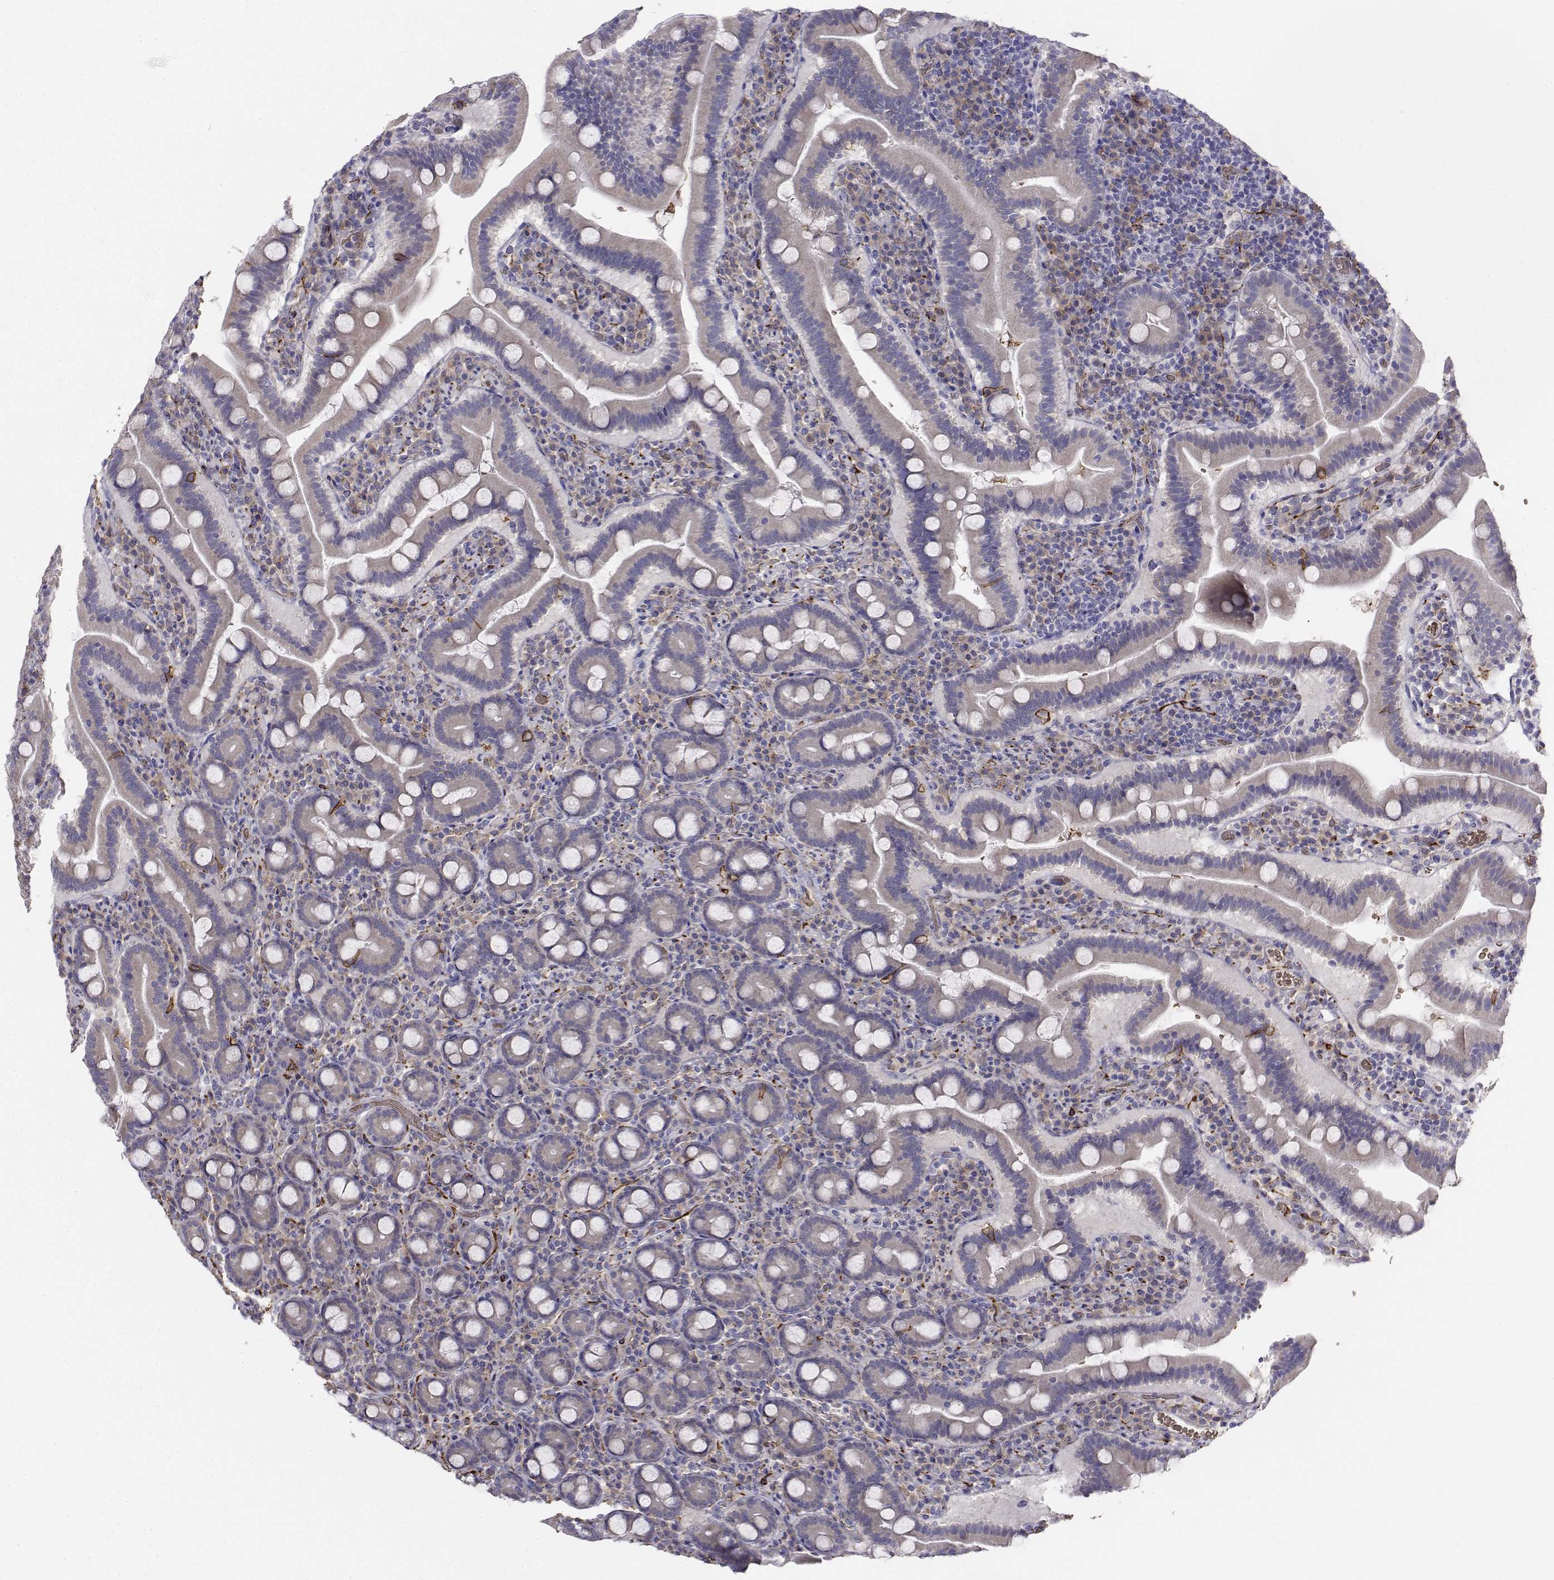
{"staining": {"intensity": "negative", "quantity": "none", "location": "none"}, "tissue": "small intestine", "cell_type": "Glandular cells", "image_type": "normal", "snomed": [{"axis": "morphology", "description": "Normal tissue, NOS"}, {"axis": "topography", "description": "Small intestine"}], "caption": "Immunohistochemistry photomicrograph of benign human small intestine stained for a protein (brown), which reveals no staining in glandular cells.", "gene": "CADM1", "patient": {"sex": "male", "age": 26}}